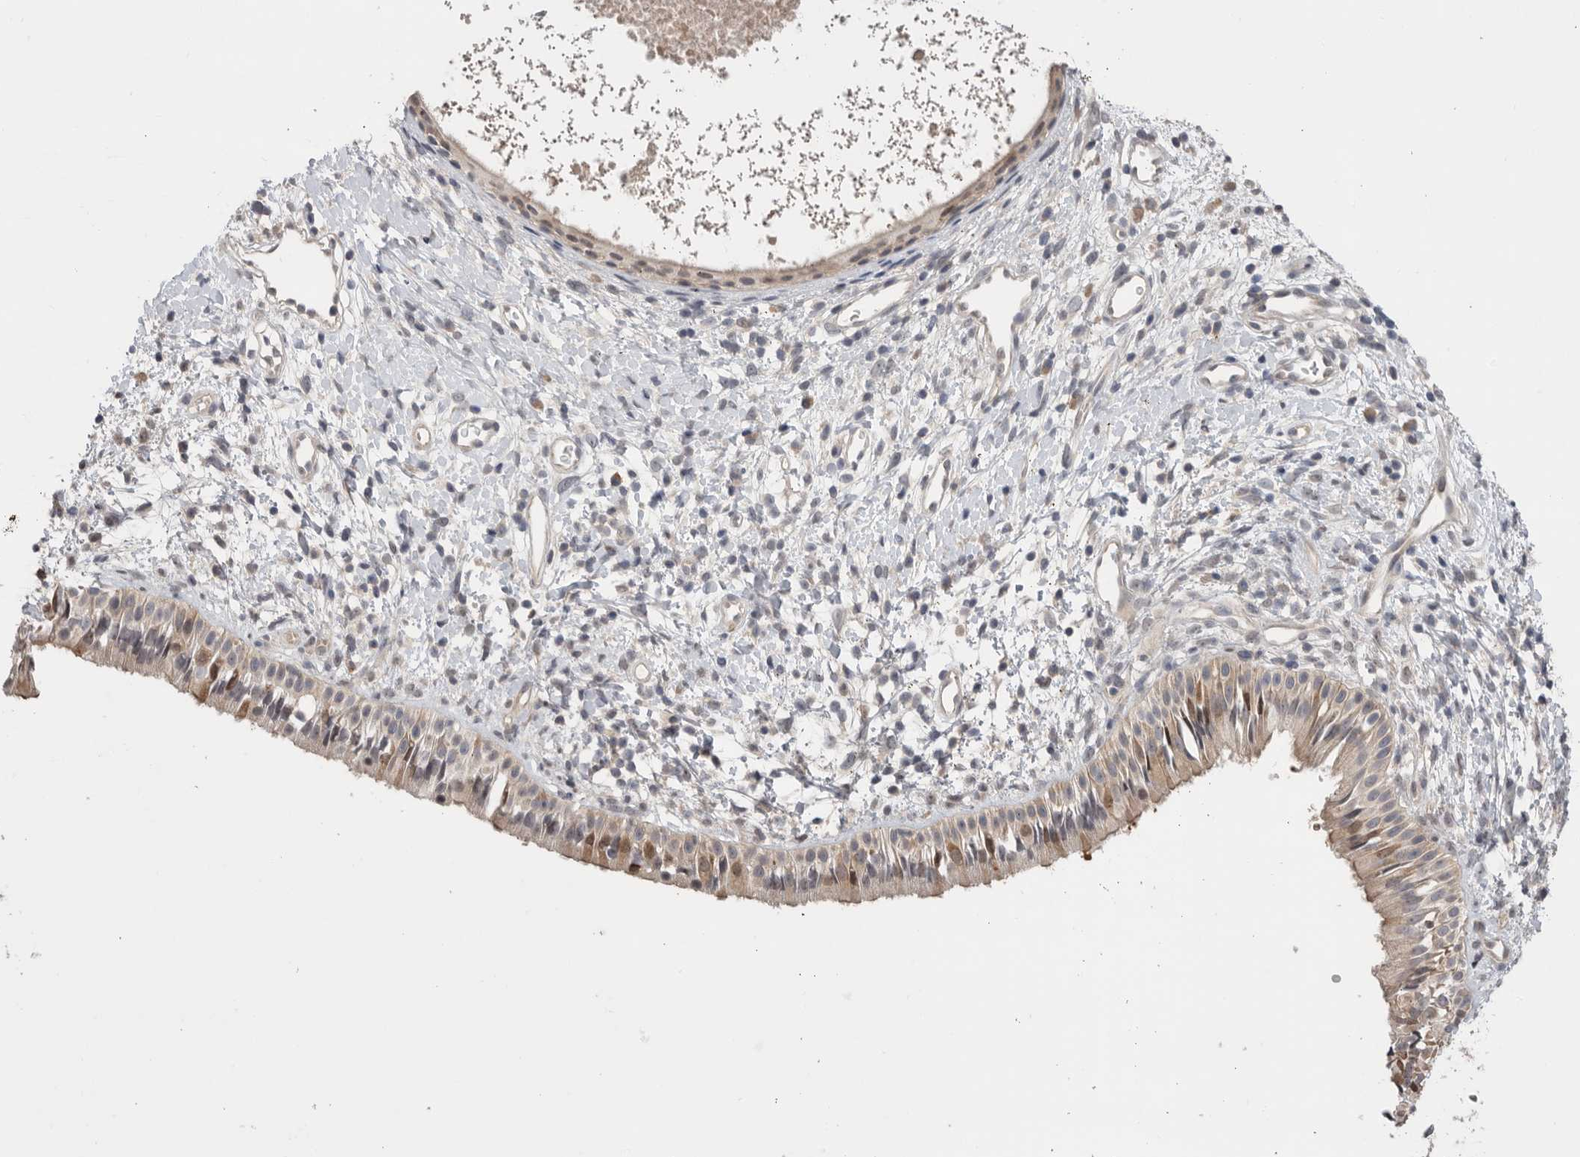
{"staining": {"intensity": "moderate", "quantity": "25%-75%", "location": "cytoplasmic/membranous"}, "tissue": "nasopharynx", "cell_type": "Respiratory epithelial cells", "image_type": "normal", "snomed": [{"axis": "morphology", "description": "Normal tissue, NOS"}, {"axis": "topography", "description": "Nasopharynx"}], "caption": "Protein staining reveals moderate cytoplasmic/membranous staining in about 25%-75% of respiratory epithelial cells in benign nasopharynx.", "gene": "KLK5", "patient": {"sex": "male", "age": 22}}